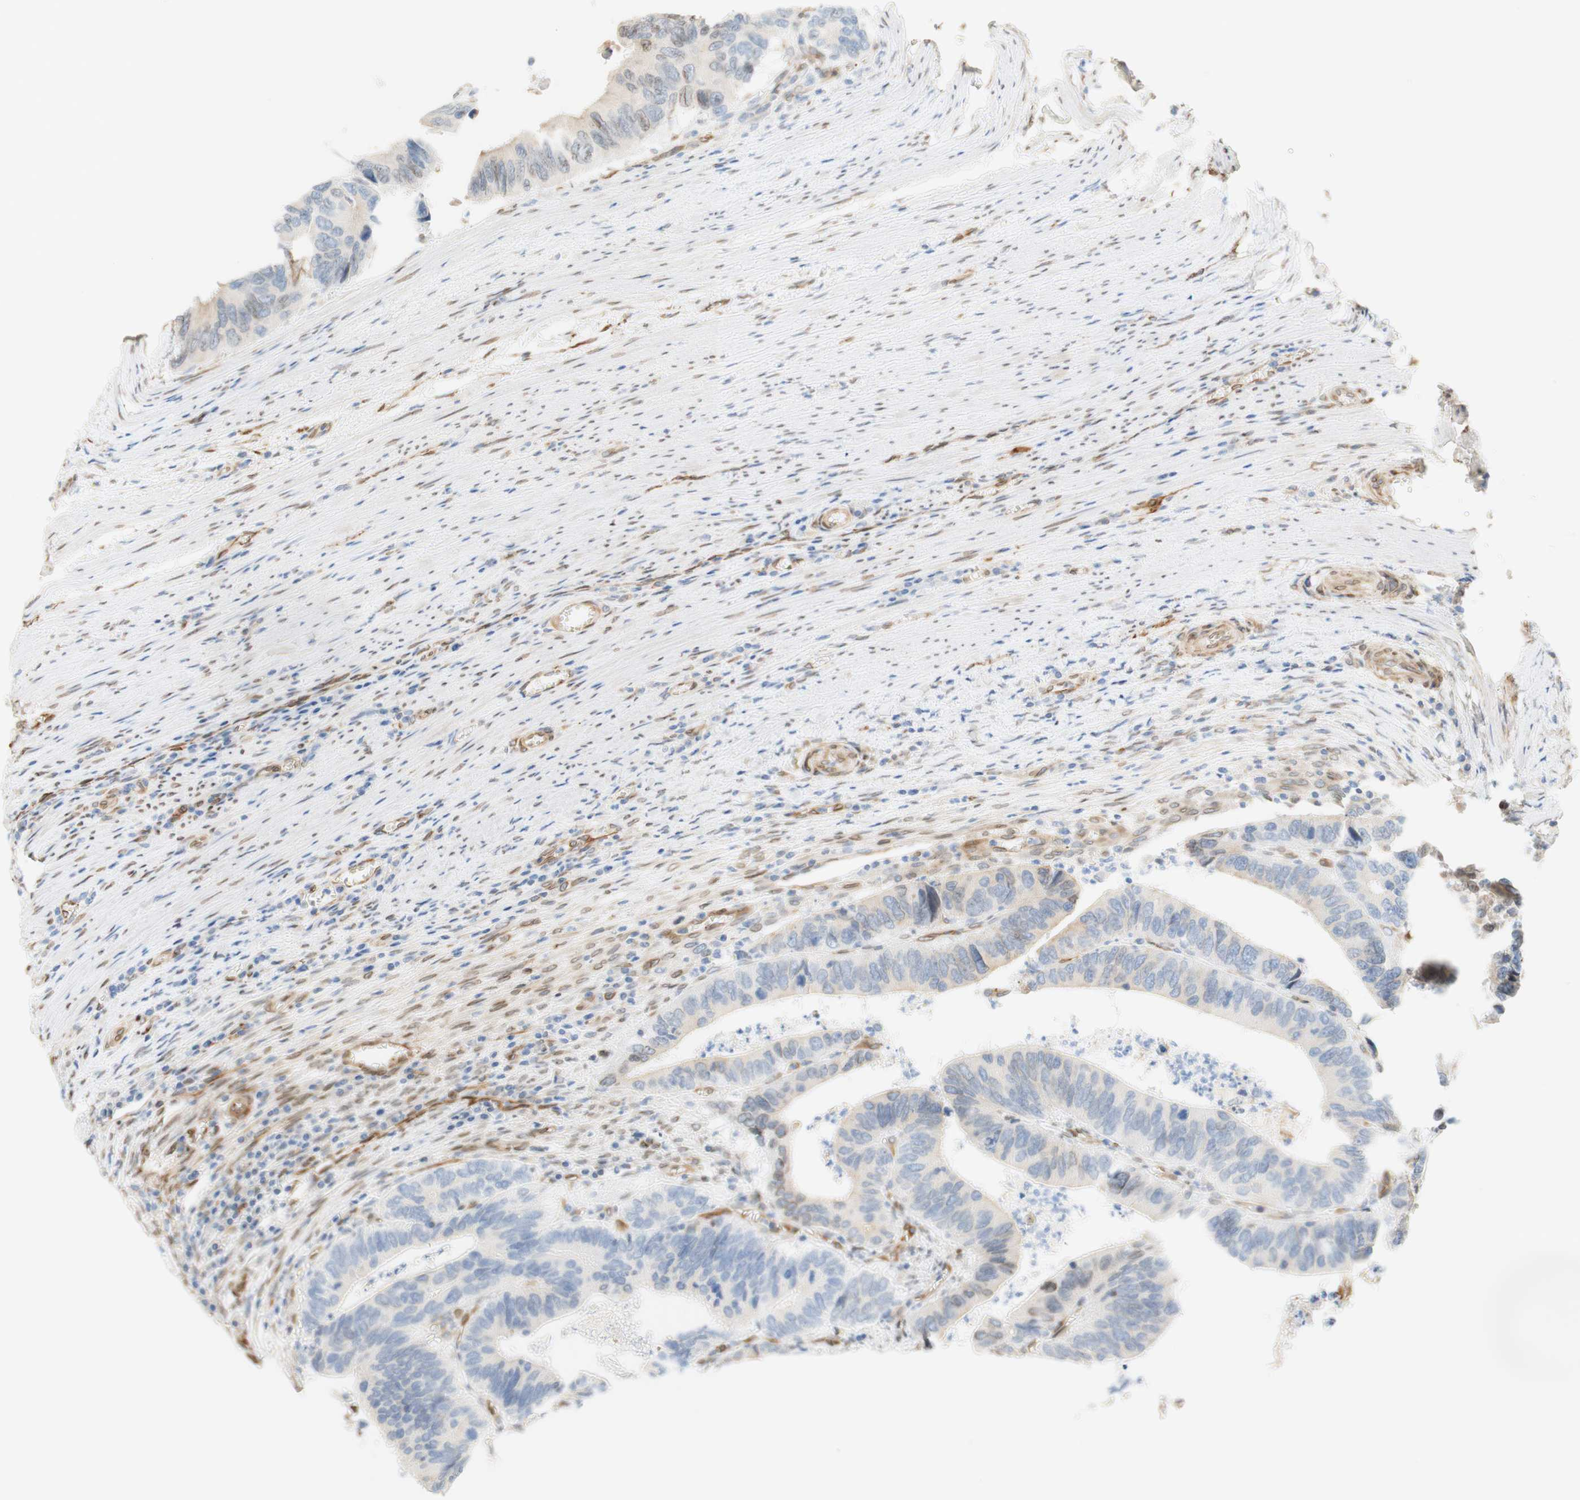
{"staining": {"intensity": "weak", "quantity": "<25%", "location": "cytoplasmic/membranous,nuclear"}, "tissue": "colorectal cancer", "cell_type": "Tumor cells", "image_type": "cancer", "snomed": [{"axis": "morphology", "description": "Adenocarcinoma, NOS"}, {"axis": "topography", "description": "Colon"}], "caption": "Protein analysis of colorectal cancer reveals no significant staining in tumor cells. The staining was performed using DAB (3,3'-diaminobenzidine) to visualize the protein expression in brown, while the nuclei were stained in blue with hematoxylin (Magnification: 20x).", "gene": "ENDOD1", "patient": {"sex": "male", "age": 72}}